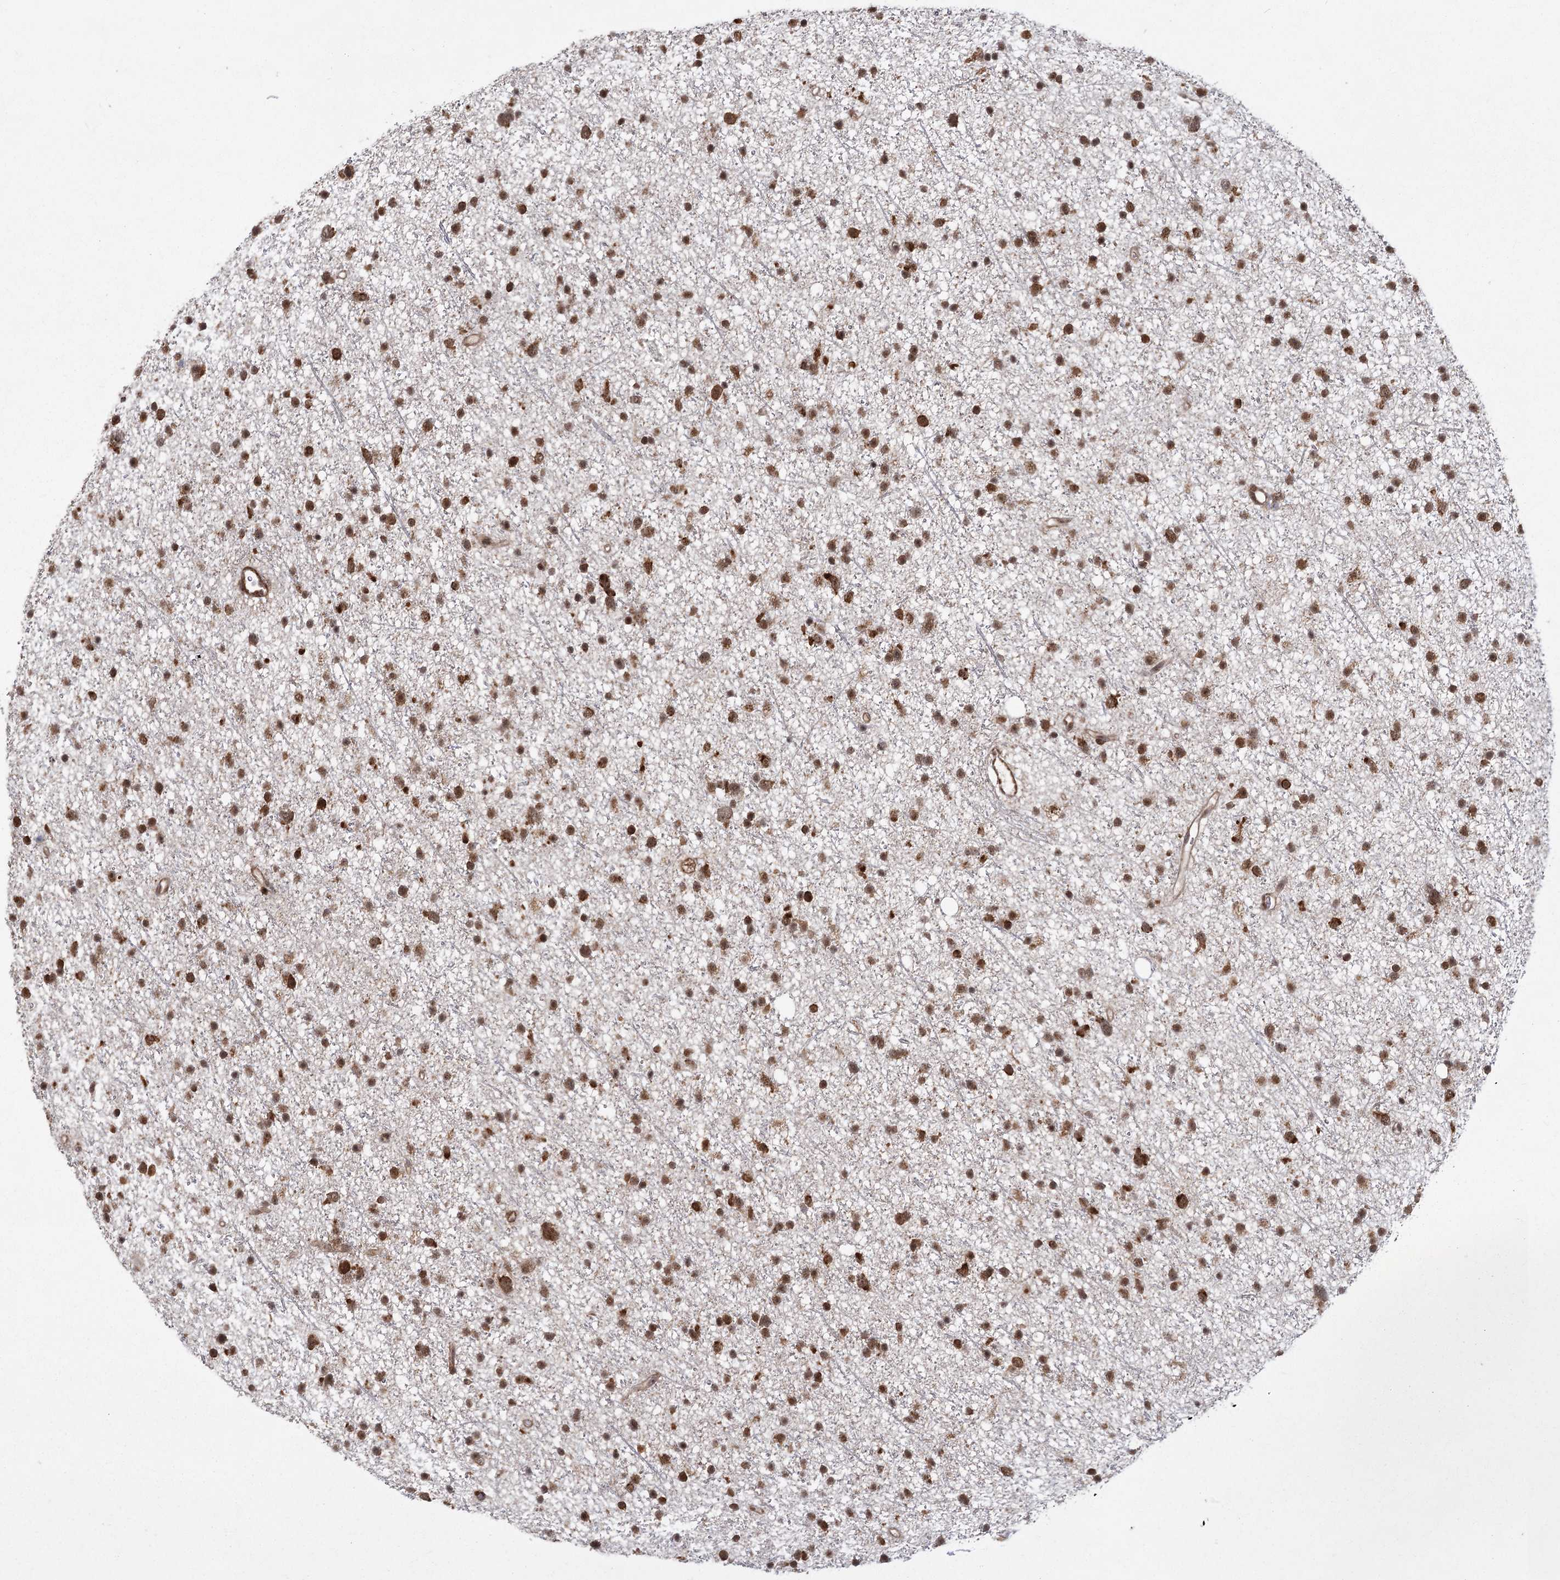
{"staining": {"intensity": "strong", "quantity": ">75%", "location": "nuclear"}, "tissue": "glioma", "cell_type": "Tumor cells", "image_type": "cancer", "snomed": [{"axis": "morphology", "description": "Glioma, malignant, Low grade"}, {"axis": "topography", "description": "Cerebral cortex"}], "caption": "Malignant glioma (low-grade) tissue demonstrates strong nuclear expression in about >75% of tumor cells, visualized by immunohistochemistry.", "gene": "ZCCHC24", "patient": {"sex": "female", "age": 39}}